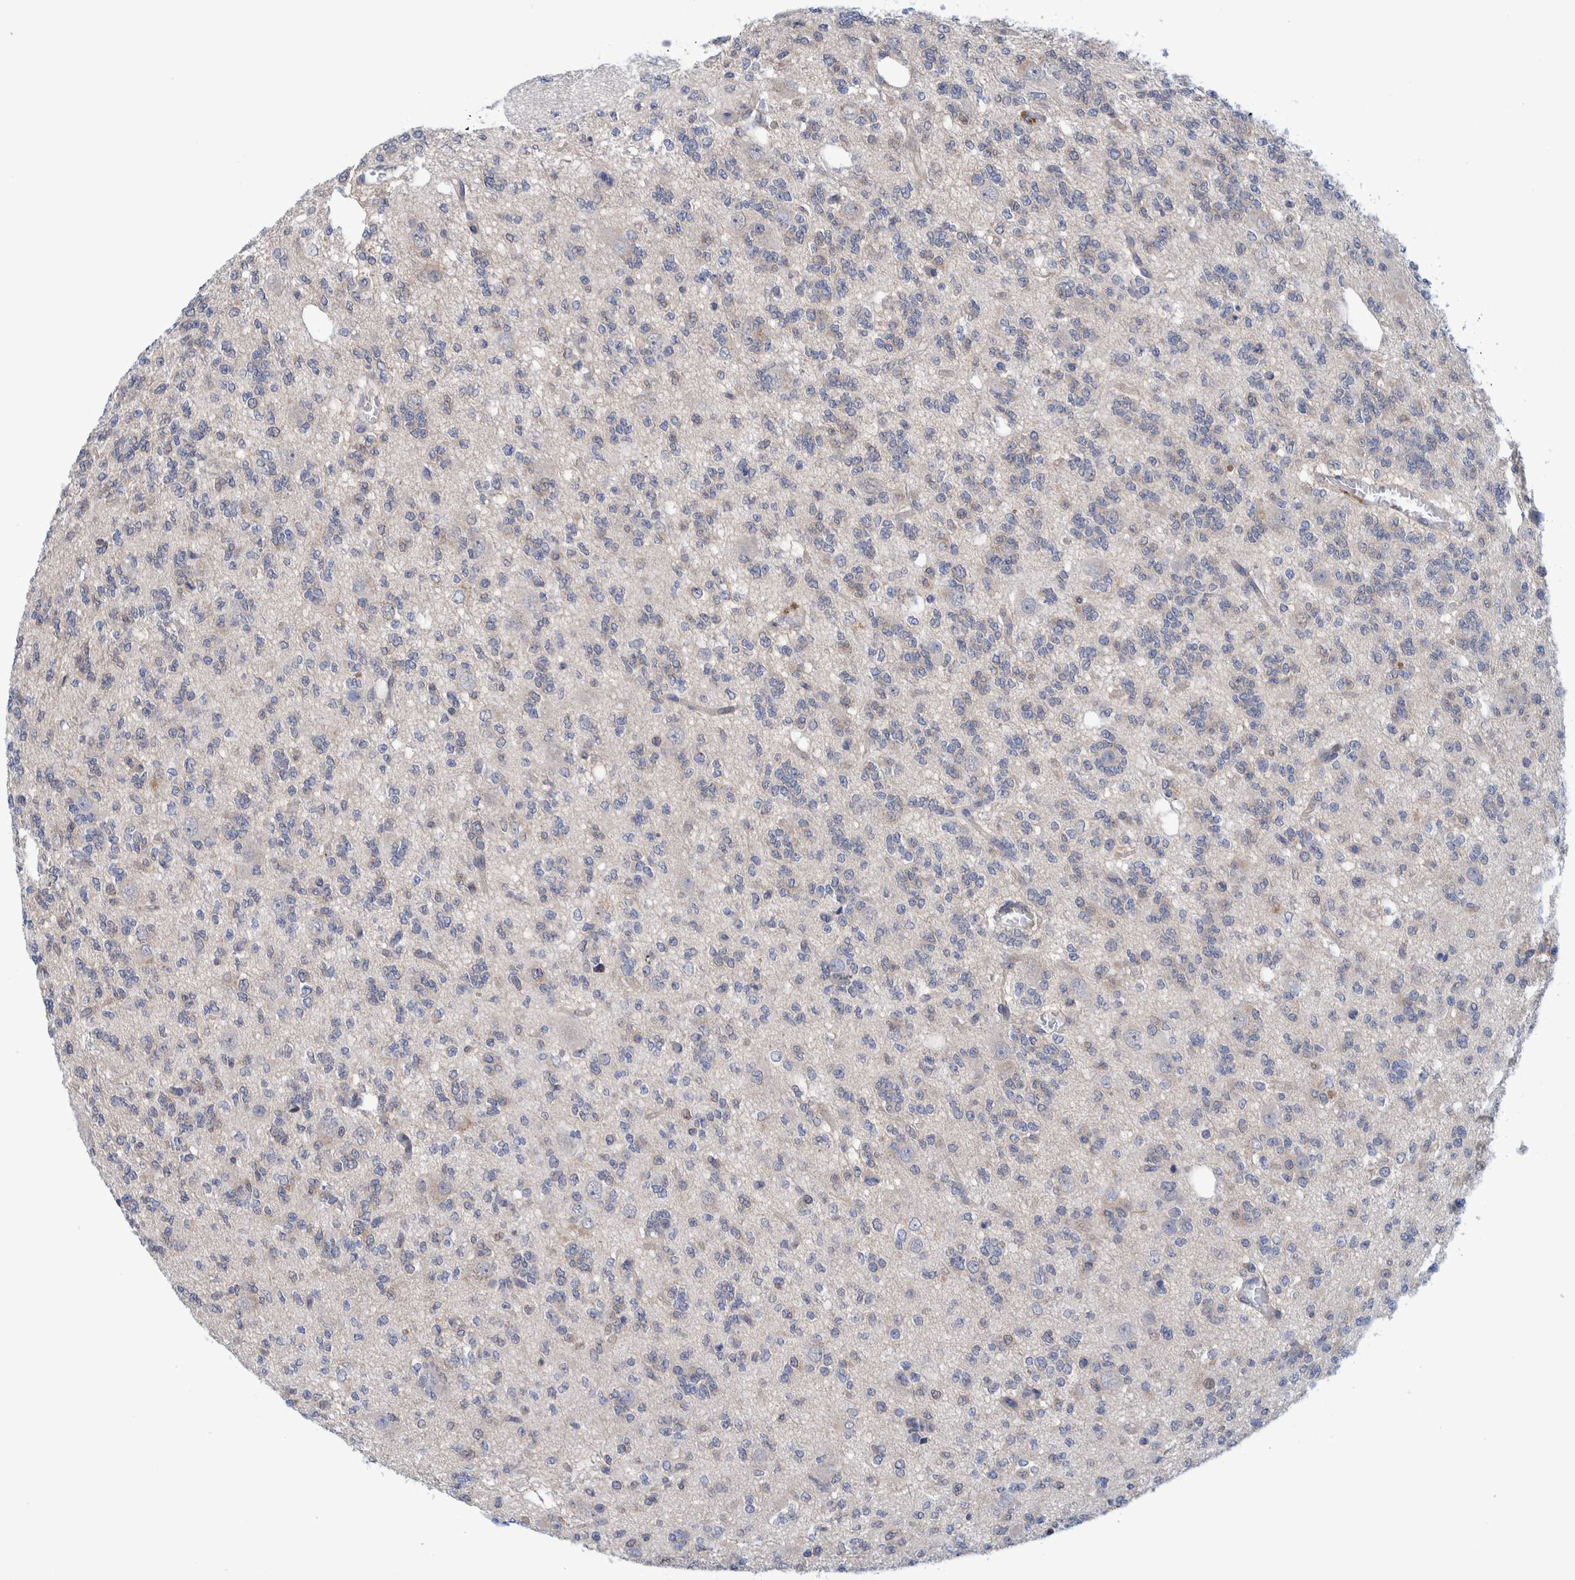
{"staining": {"intensity": "weak", "quantity": "<25%", "location": "cytoplasmic/membranous"}, "tissue": "glioma", "cell_type": "Tumor cells", "image_type": "cancer", "snomed": [{"axis": "morphology", "description": "Glioma, malignant, Low grade"}, {"axis": "topography", "description": "Brain"}], "caption": "A micrograph of human glioma is negative for staining in tumor cells.", "gene": "PFAS", "patient": {"sex": "male", "age": 38}}